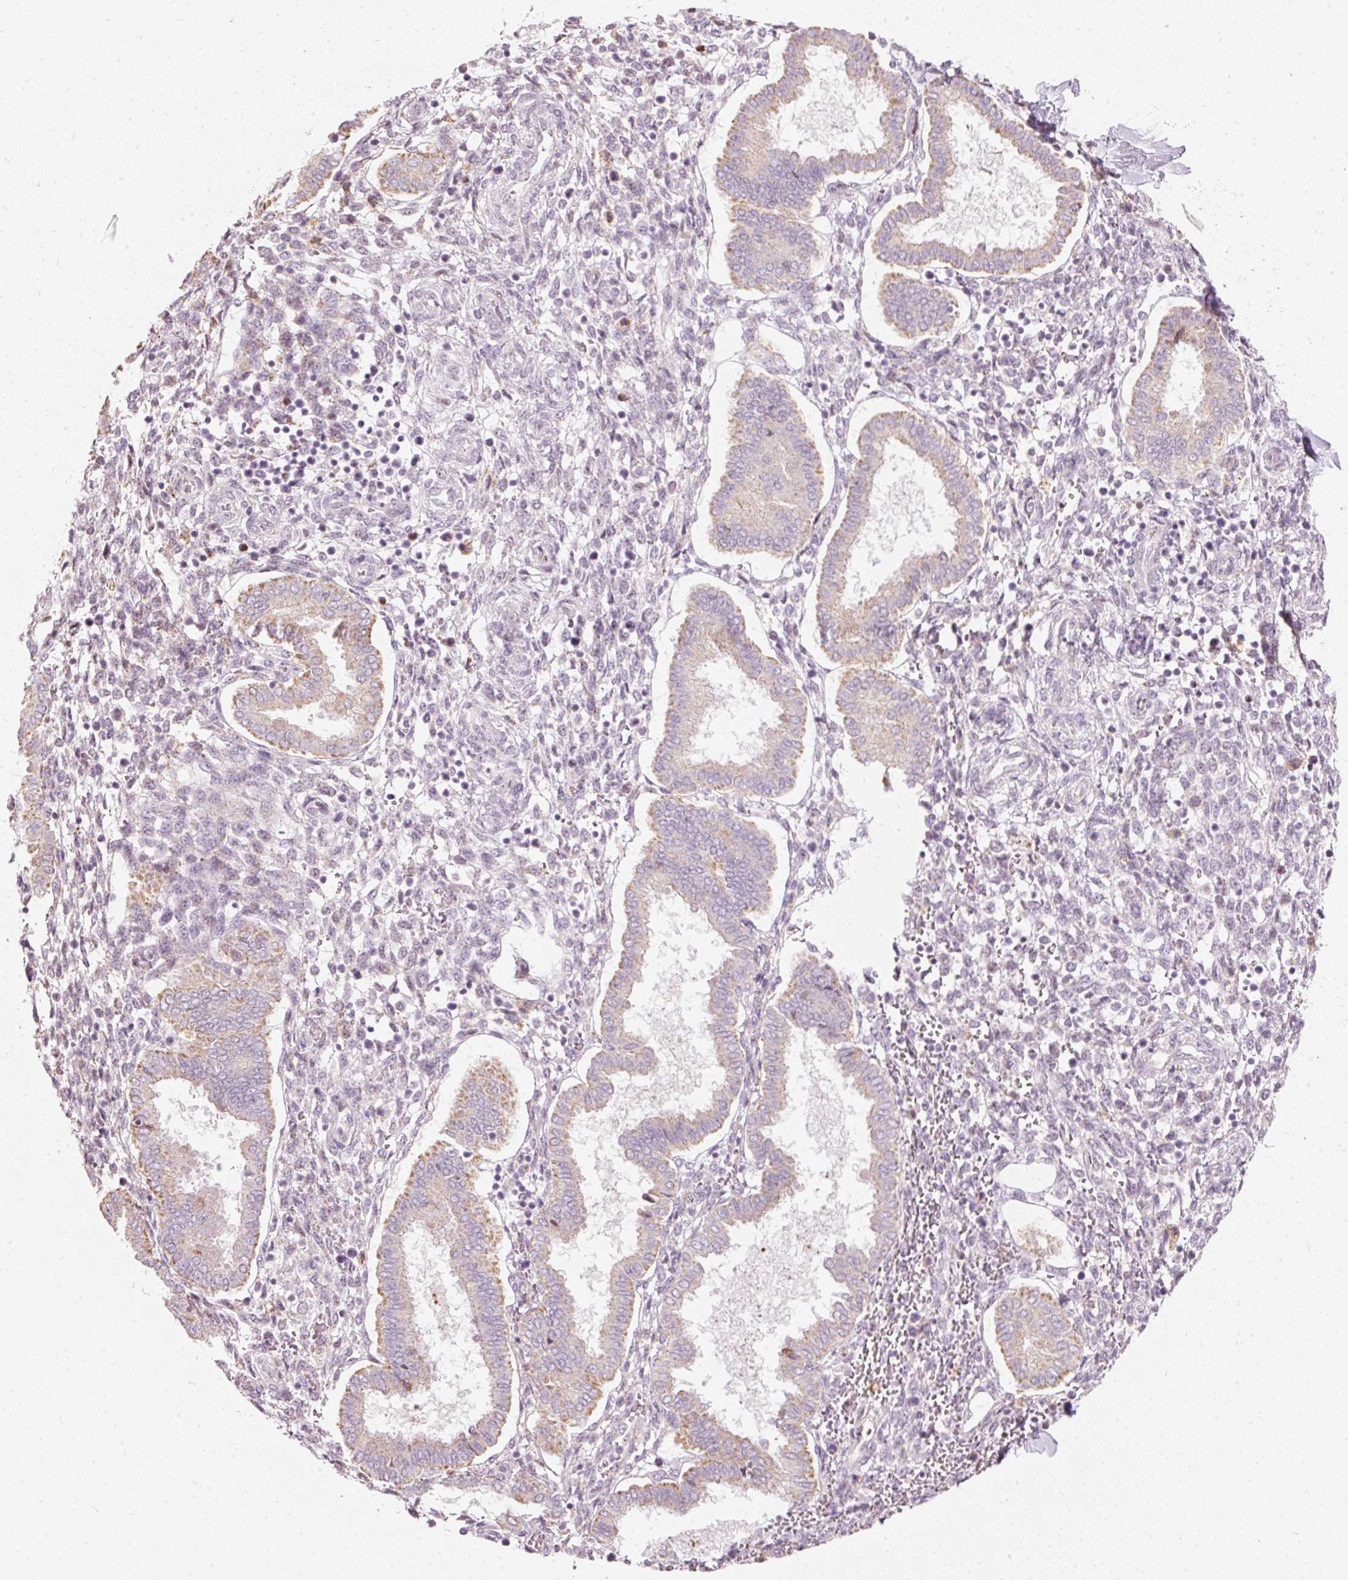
{"staining": {"intensity": "negative", "quantity": "none", "location": "none"}, "tissue": "endometrium", "cell_type": "Cells in endometrial stroma", "image_type": "normal", "snomed": [{"axis": "morphology", "description": "Normal tissue, NOS"}, {"axis": "topography", "description": "Endometrium"}], "caption": "DAB (3,3'-diaminobenzidine) immunohistochemical staining of normal endometrium exhibits no significant staining in cells in endometrial stroma.", "gene": "RNF39", "patient": {"sex": "female", "age": 24}}